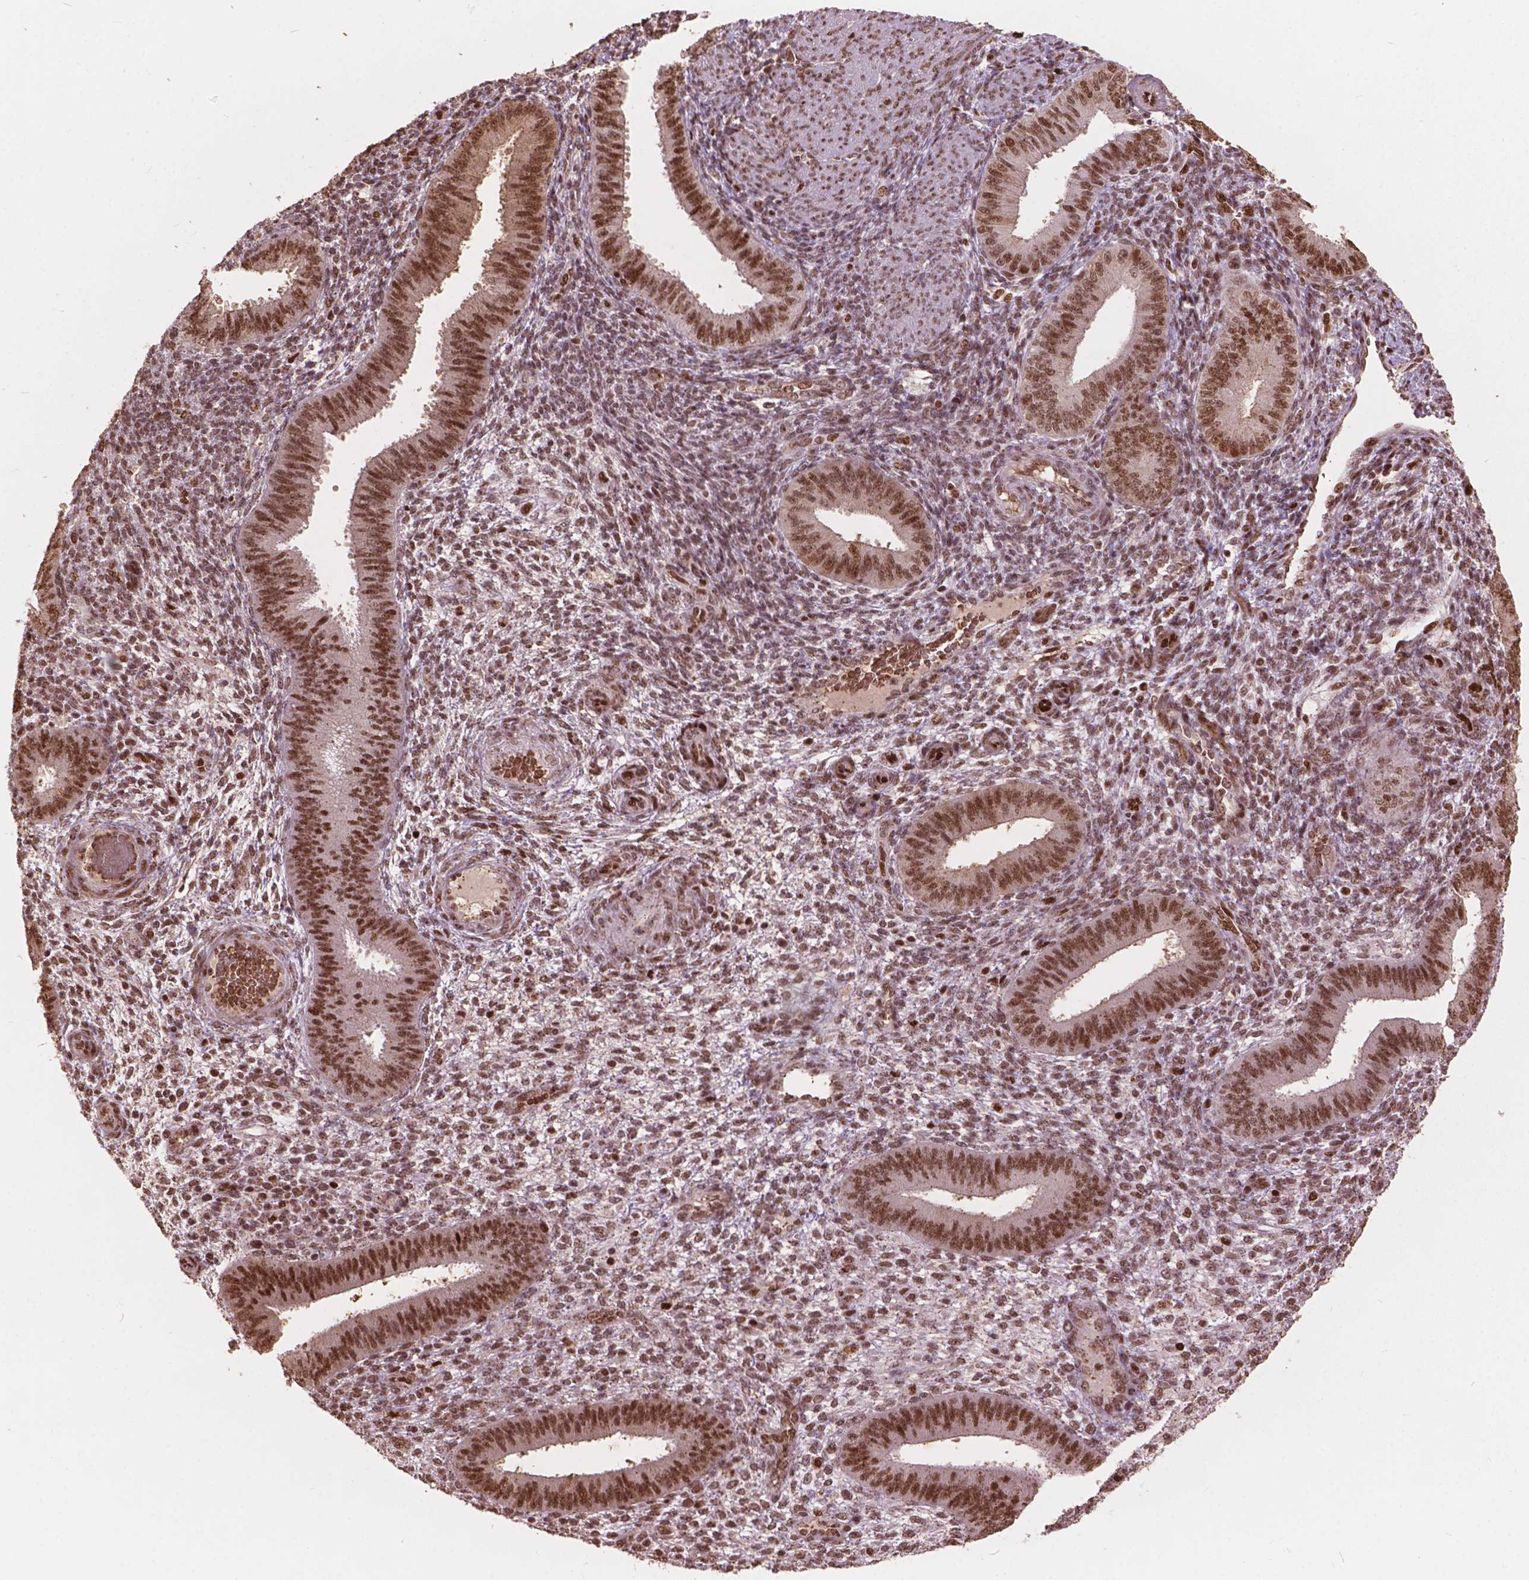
{"staining": {"intensity": "moderate", "quantity": ">75%", "location": "nuclear"}, "tissue": "endometrium", "cell_type": "Cells in endometrial stroma", "image_type": "normal", "snomed": [{"axis": "morphology", "description": "Normal tissue, NOS"}, {"axis": "topography", "description": "Endometrium"}], "caption": "Immunohistochemistry (IHC) histopathology image of normal endometrium: endometrium stained using immunohistochemistry (IHC) shows medium levels of moderate protein expression localized specifically in the nuclear of cells in endometrial stroma, appearing as a nuclear brown color.", "gene": "ANP32A", "patient": {"sex": "female", "age": 39}}